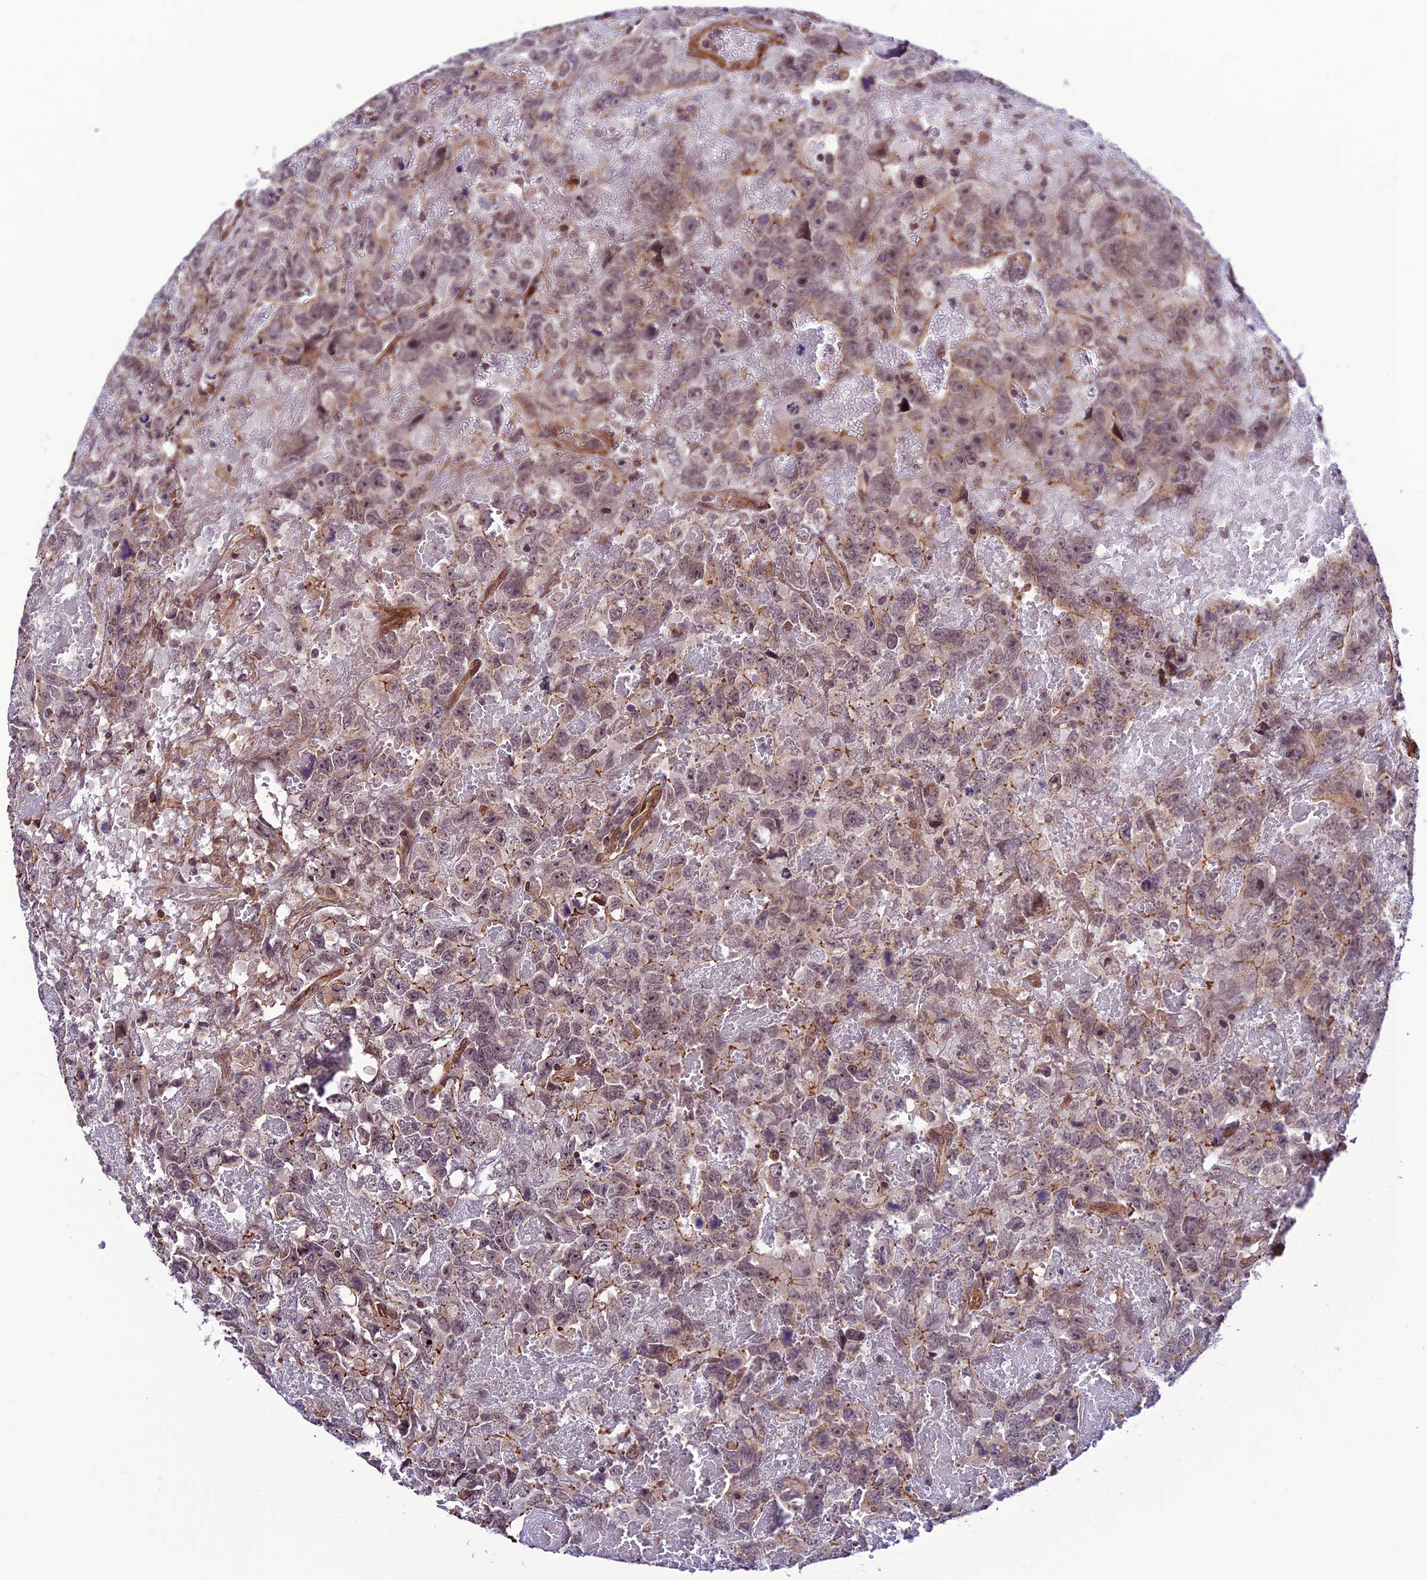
{"staining": {"intensity": "negative", "quantity": "none", "location": "none"}, "tissue": "testis cancer", "cell_type": "Tumor cells", "image_type": "cancer", "snomed": [{"axis": "morphology", "description": "Carcinoma, Embryonal, NOS"}, {"axis": "topography", "description": "Testis"}], "caption": "Immunohistochemical staining of testis cancer (embryonal carcinoma) displays no significant expression in tumor cells.", "gene": "TNIP3", "patient": {"sex": "male", "age": 45}}